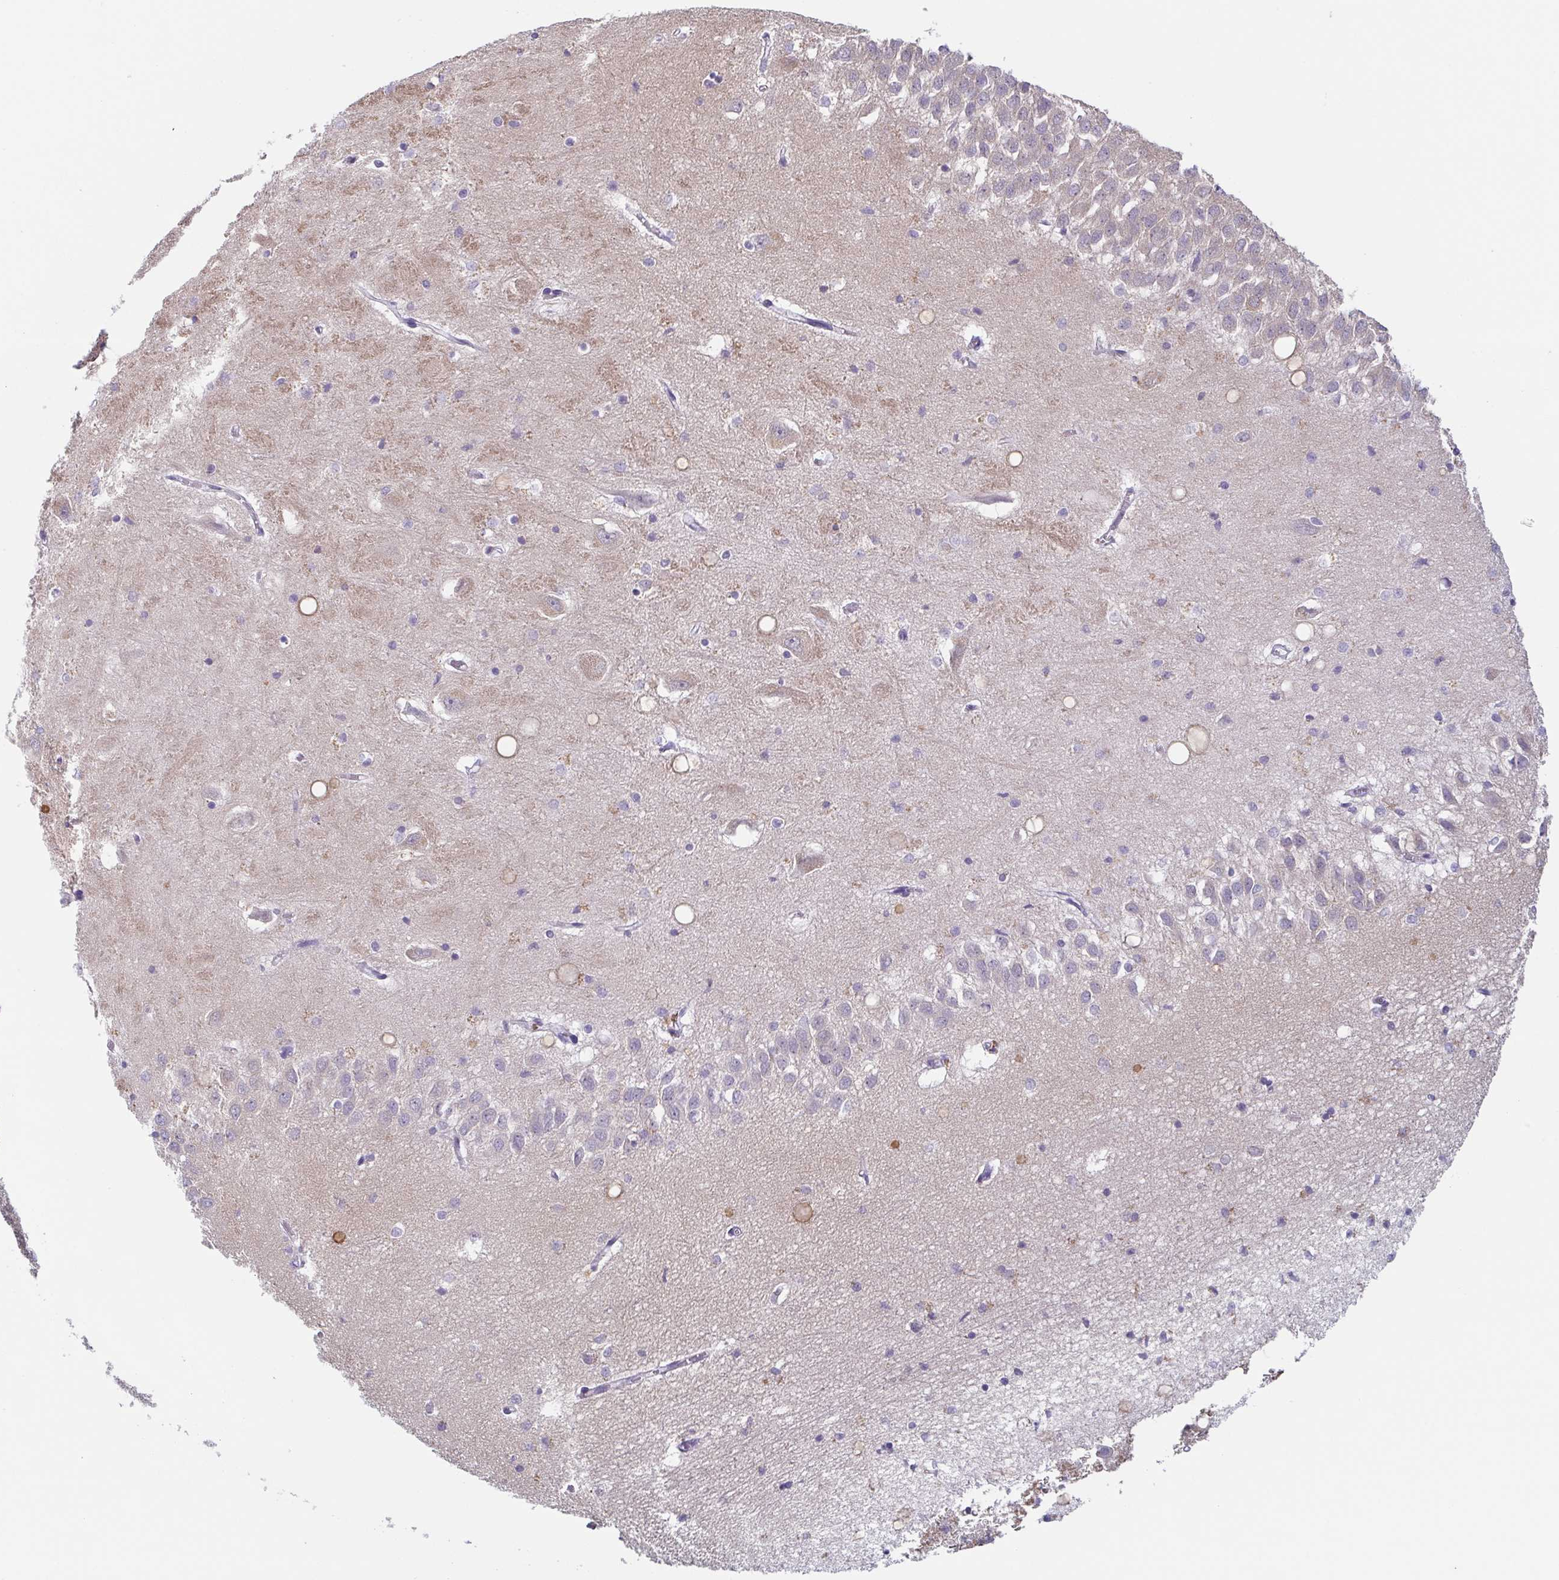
{"staining": {"intensity": "negative", "quantity": "none", "location": "none"}, "tissue": "hippocampus", "cell_type": "Glial cells", "image_type": "normal", "snomed": [{"axis": "morphology", "description": "Normal tissue, NOS"}, {"axis": "topography", "description": "Hippocampus"}], "caption": "A histopathology image of hippocampus stained for a protein reveals no brown staining in glial cells. (DAB immunohistochemistry, high magnification).", "gene": "TAGLN3", "patient": {"sex": "male", "age": 58}}